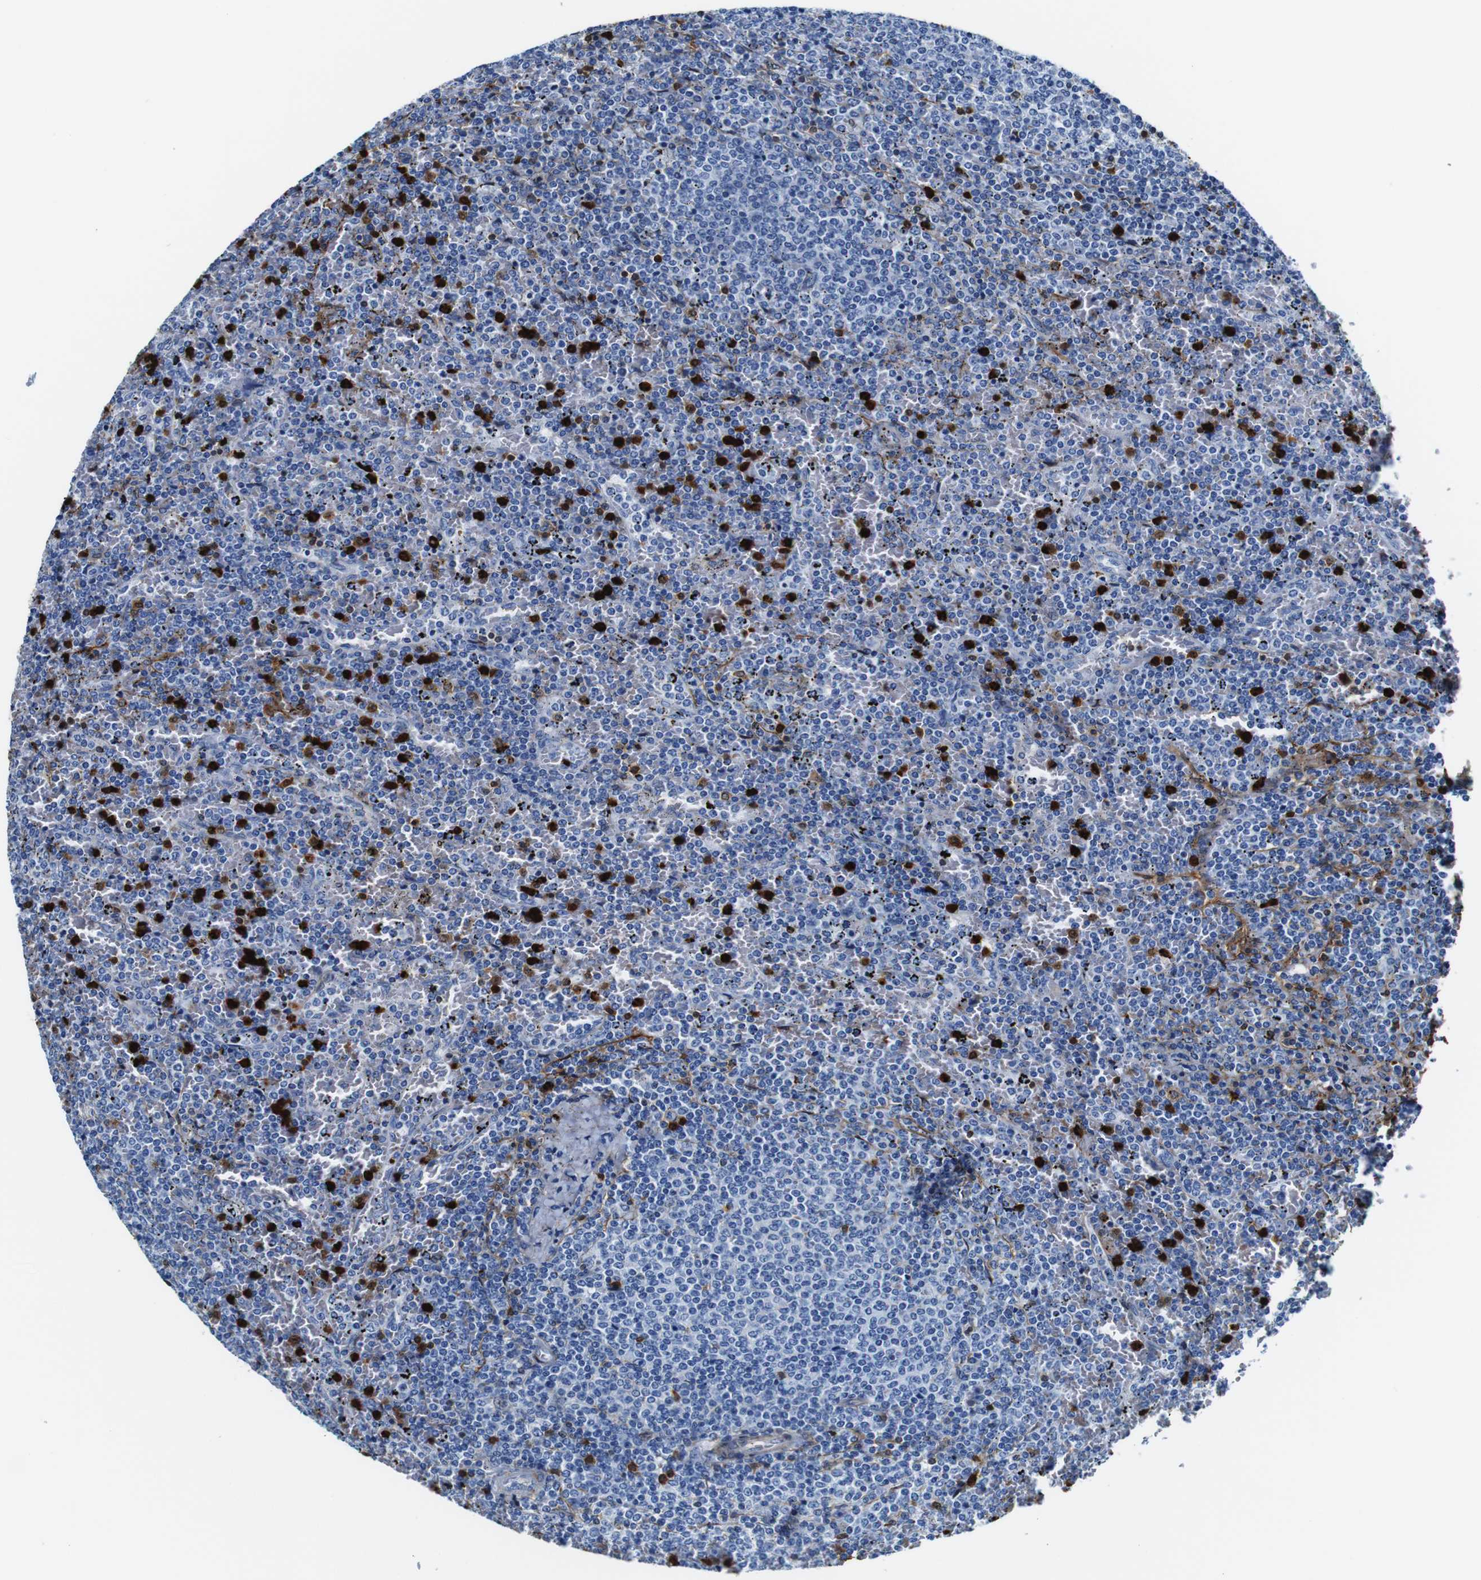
{"staining": {"intensity": "negative", "quantity": "none", "location": "none"}, "tissue": "lymphoma", "cell_type": "Tumor cells", "image_type": "cancer", "snomed": [{"axis": "morphology", "description": "Malignant lymphoma, non-Hodgkin's type, Low grade"}, {"axis": "topography", "description": "Spleen"}], "caption": "Immunohistochemistry of lymphoma demonstrates no staining in tumor cells.", "gene": "ANXA1", "patient": {"sex": "female", "age": 77}}